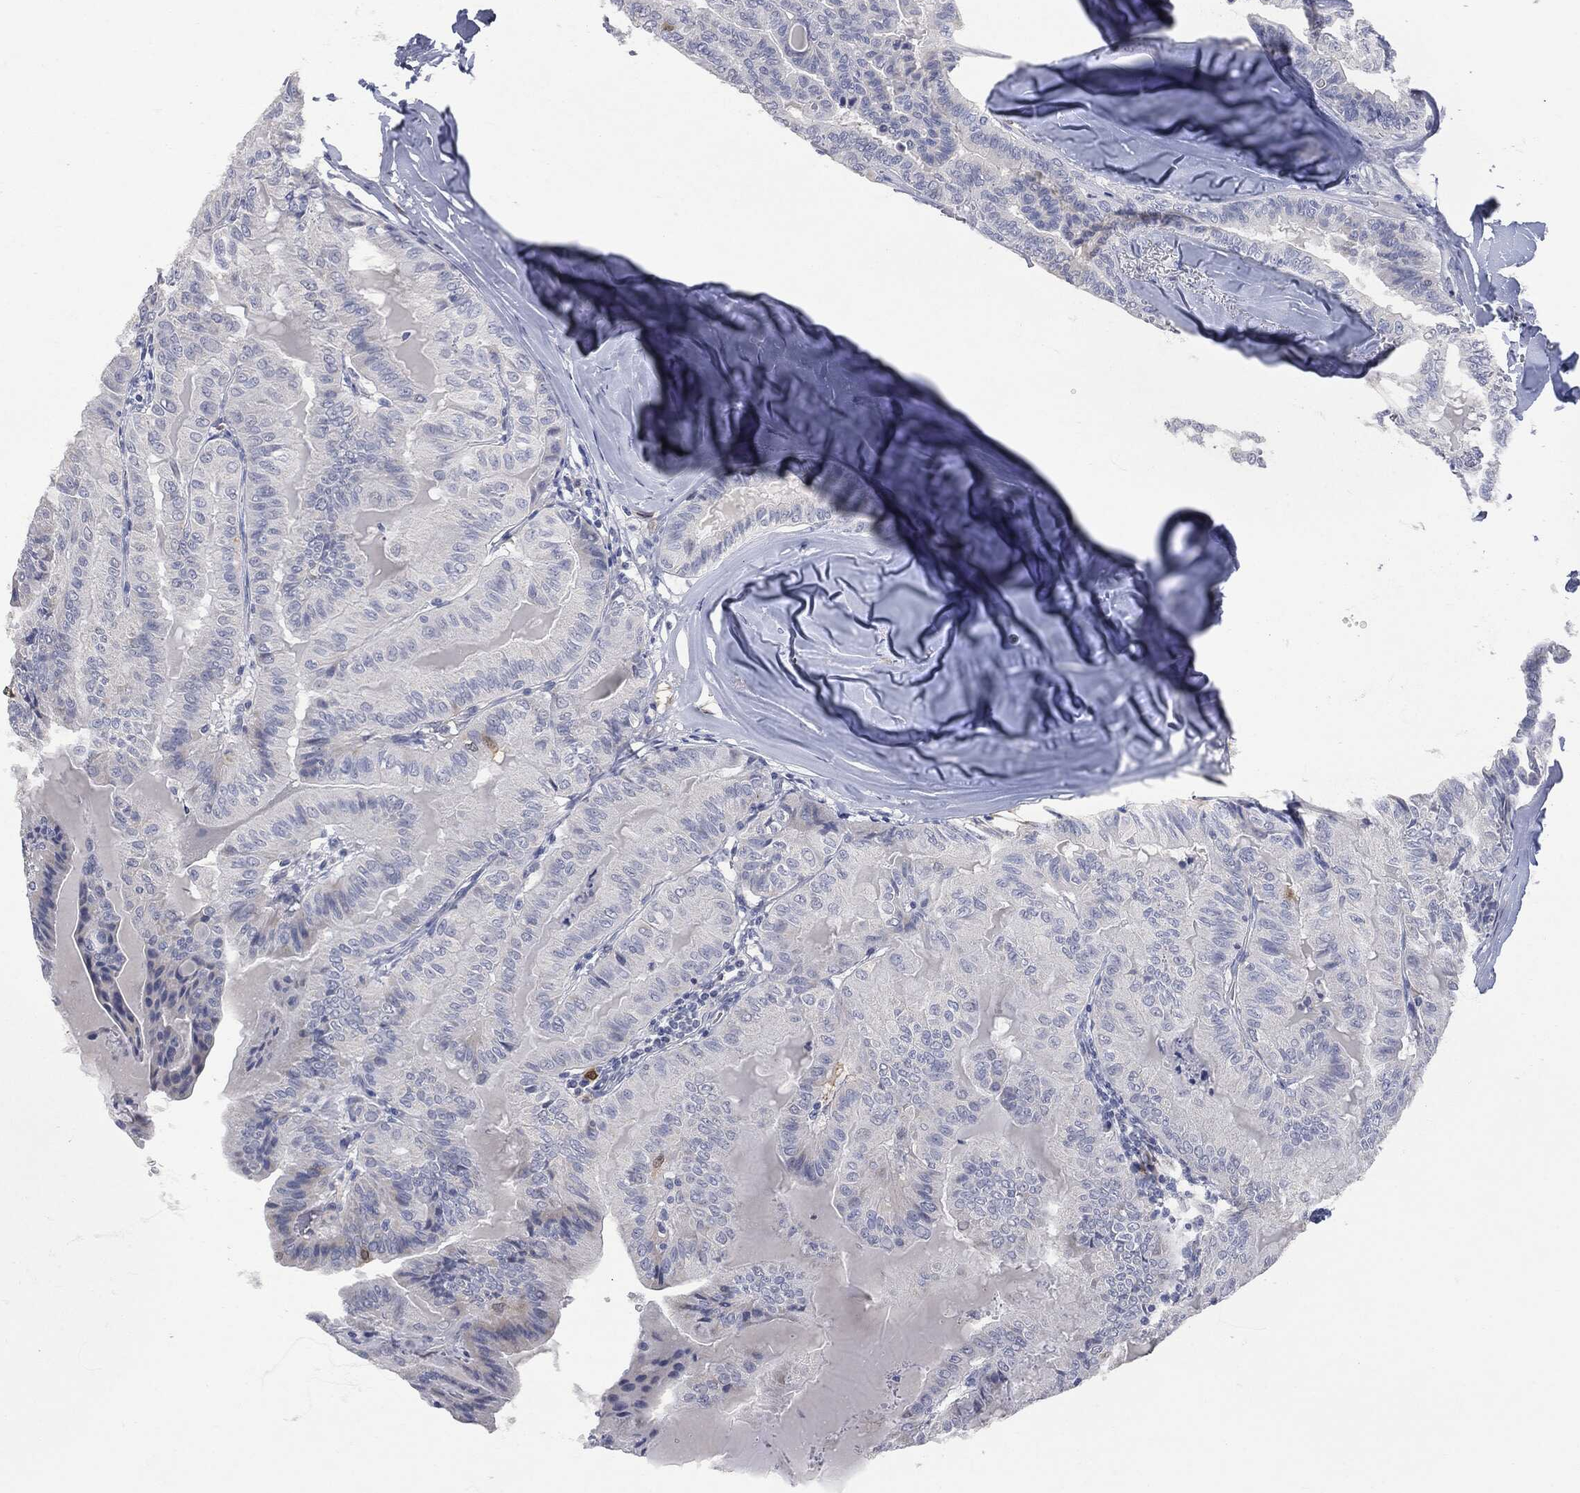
{"staining": {"intensity": "weak", "quantity": "<25%", "location": "cytoplasmic/membranous"}, "tissue": "thyroid cancer", "cell_type": "Tumor cells", "image_type": "cancer", "snomed": [{"axis": "morphology", "description": "Papillary adenocarcinoma, NOS"}, {"axis": "topography", "description": "Thyroid gland"}], "caption": "Immunohistochemistry of thyroid cancer (papillary adenocarcinoma) shows no expression in tumor cells. (Stains: DAB (3,3'-diaminobenzidine) IHC with hematoxylin counter stain, Microscopy: brightfield microscopy at high magnification).", "gene": "UBE2C", "patient": {"sex": "female", "age": 68}}